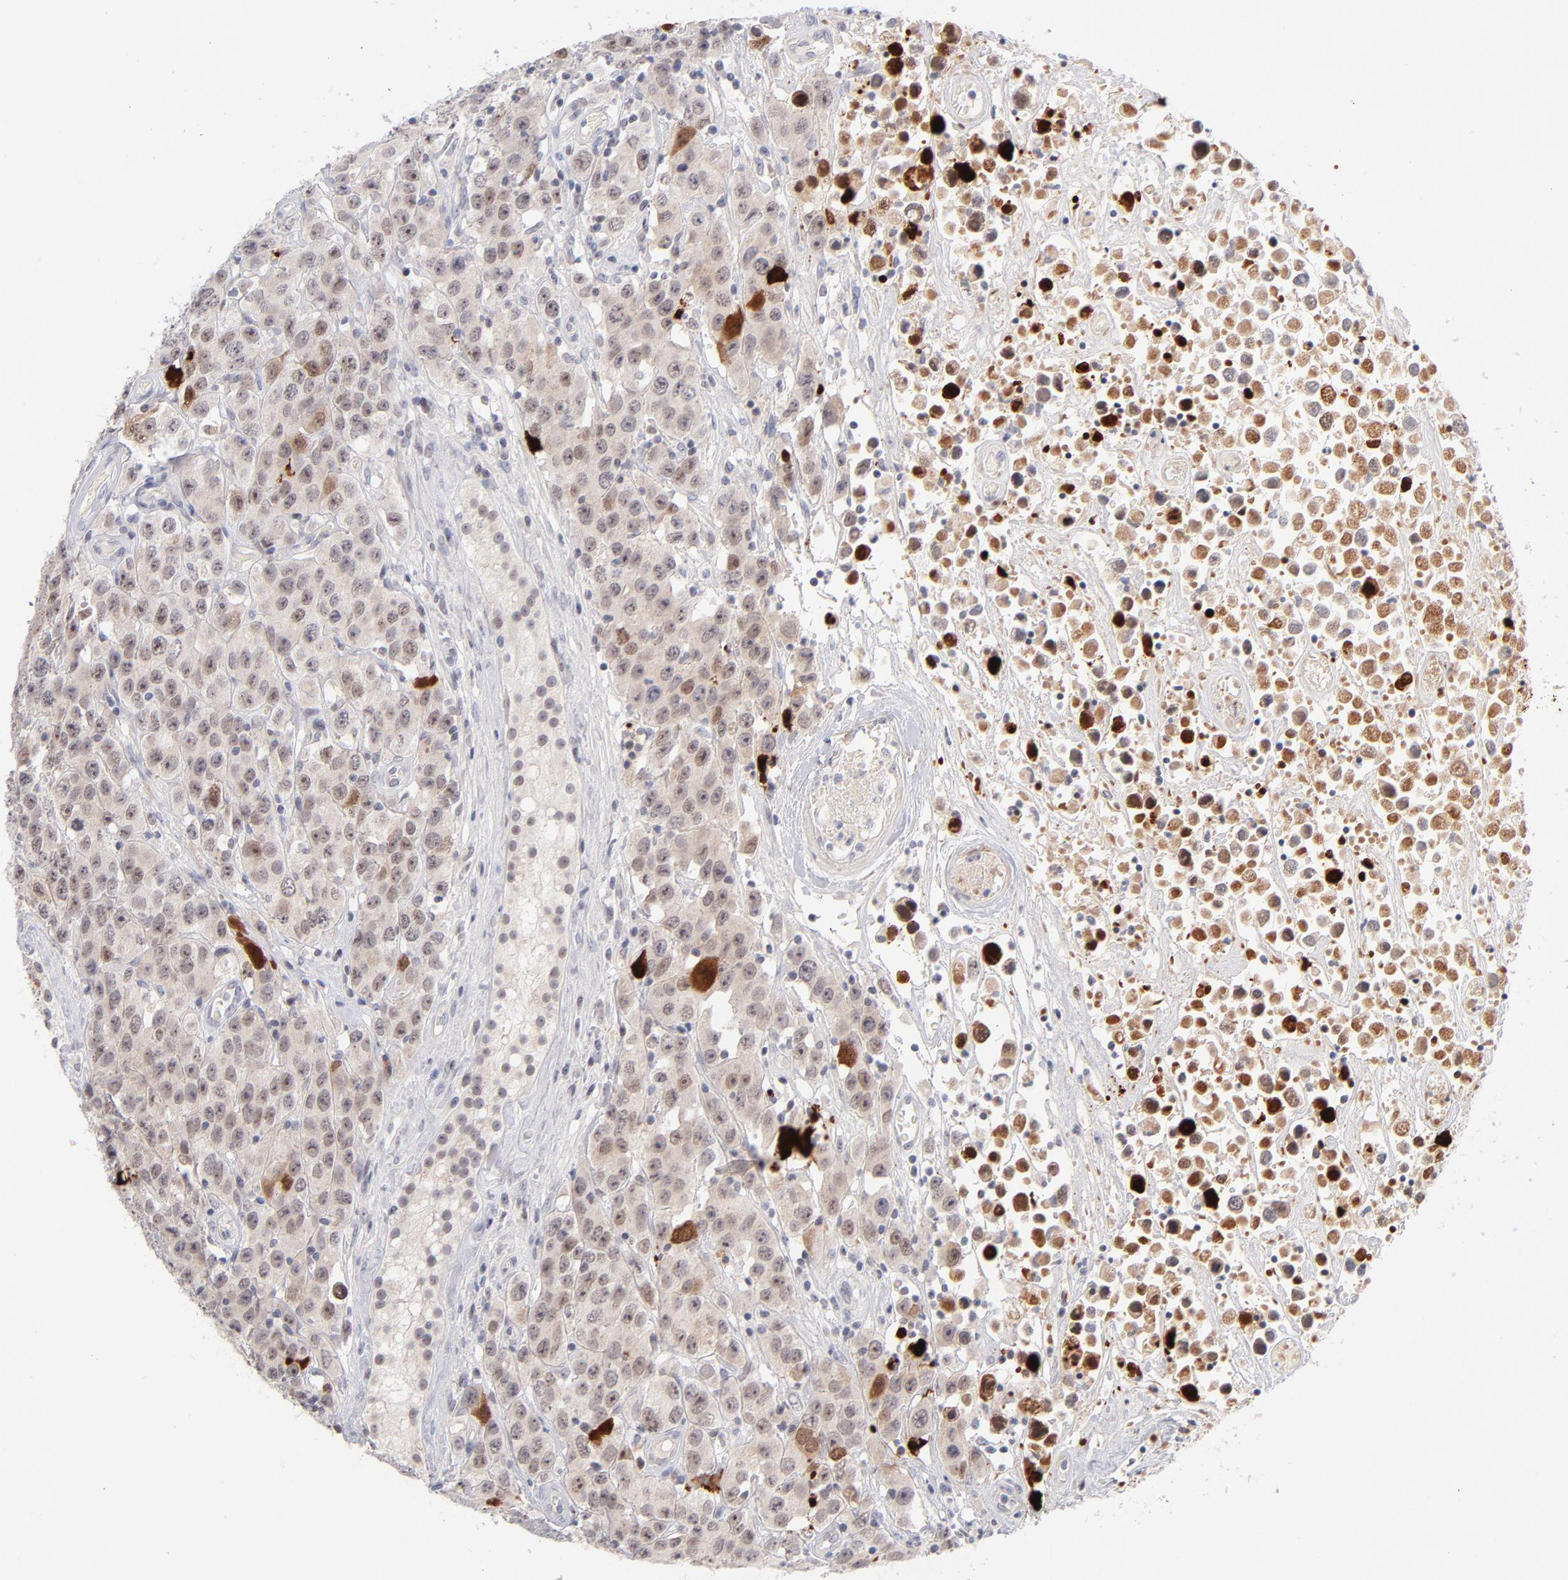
{"staining": {"intensity": "moderate", "quantity": "<25%", "location": "nuclear"}, "tissue": "testis cancer", "cell_type": "Tumor cells", "image_type": "cancer", "snomed": [{"axis": "morphology", "description": "Seminoma, NOS"}, {"axis": "topography", "description": "Testis"}], "caption": "Immunohistochemical staining of testis cancer (seminoma) shows low levels of moderate nuclear protein positivity in approximately <25% of tumor cells.", "gene": "PARP1", "patient": {"sex": "male", "age": 52}}